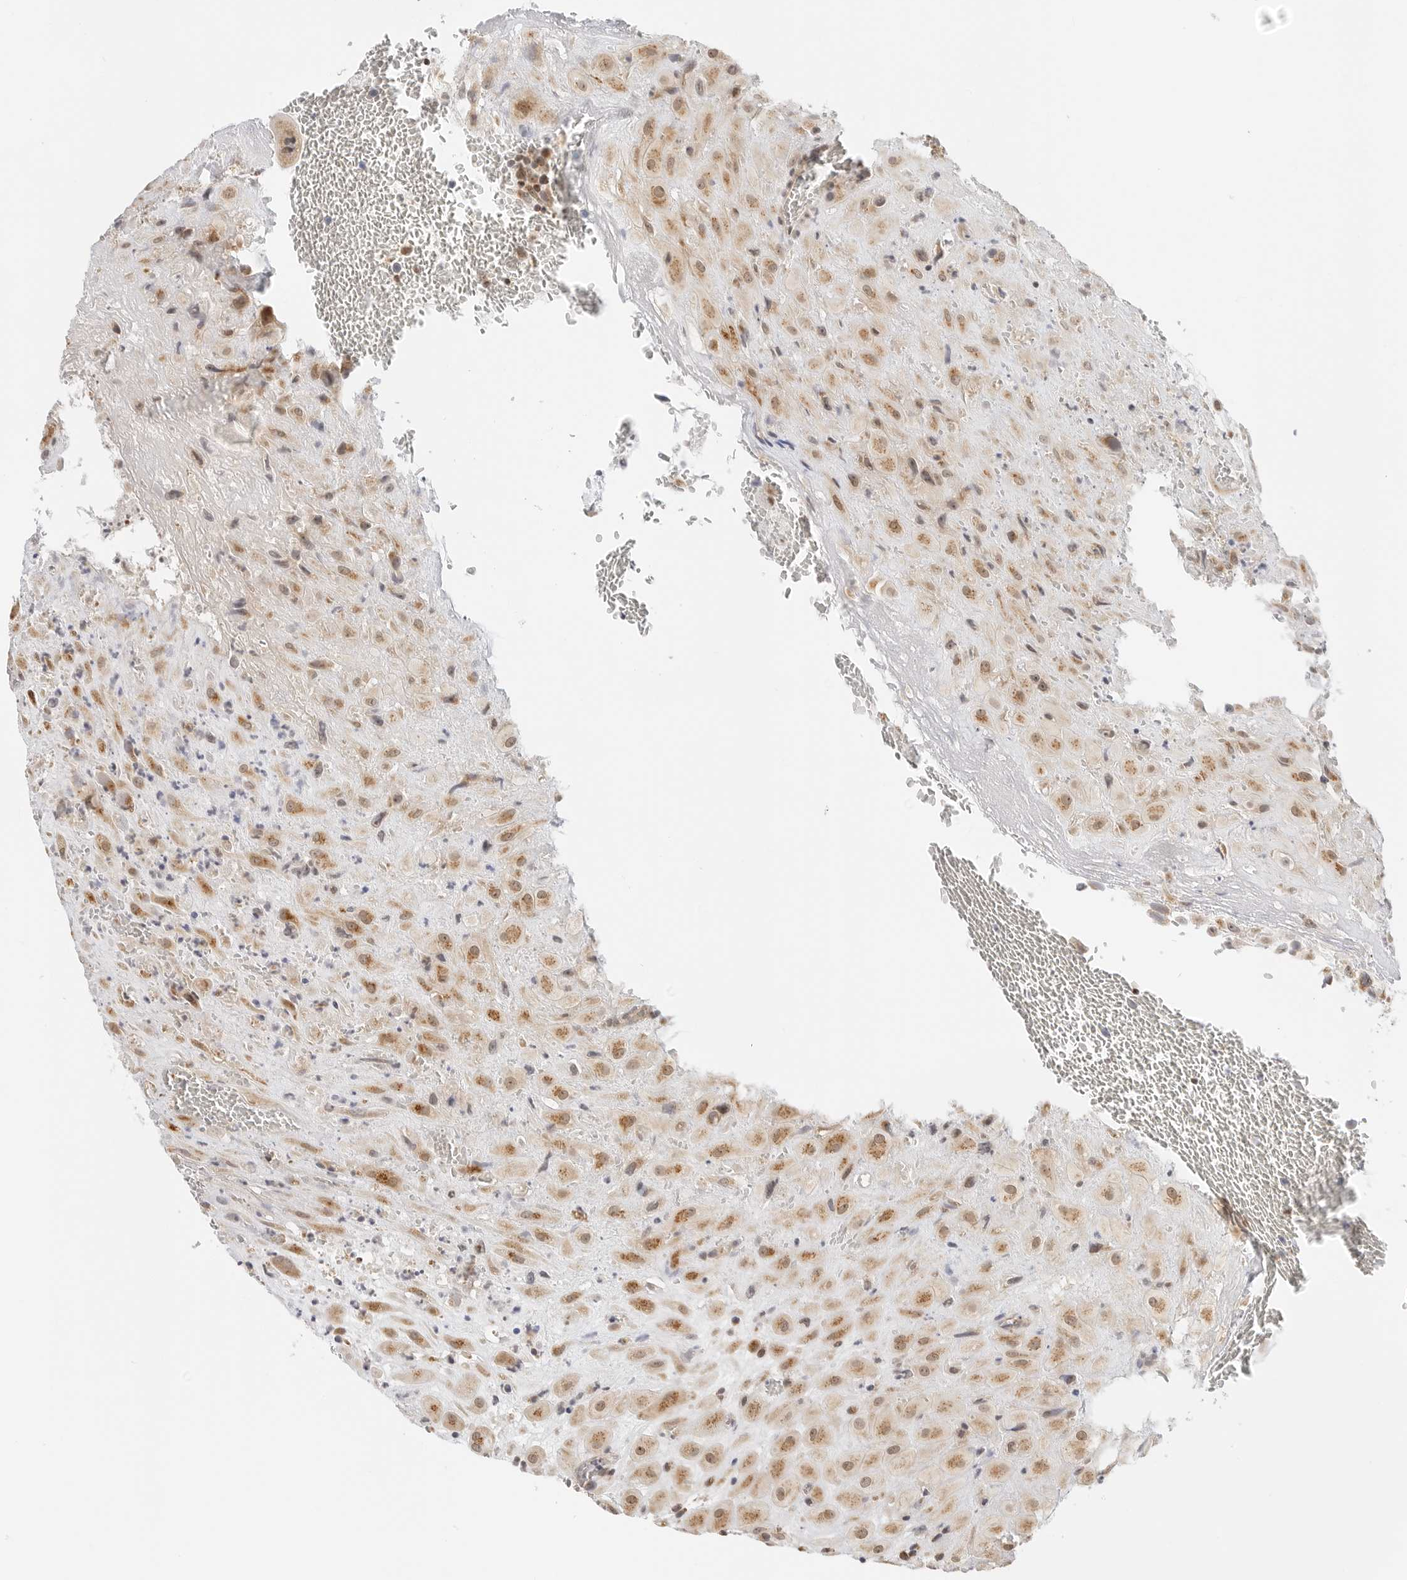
{"staining": {"intensity": "weak", "quantity": ">75%", "location": "cytoplasmic/membranous,nuclear"}, "tissue": "placenta", "cell_type": "Decidual cells", "image_type": "normal", "snomed": [{"axis": "morphology", "description": "Normal tissue, NOS"}, {"axis": "topography", "description": "Placenta"}], "caption": "Decidual cells demonstrate low levels of weak cytoplasmic/membranous,nuclear staining in approximately >75% of cells in unremarkable placenta.", "gene": "GORAB", "patient": {"sex": "female", "age": 35}}